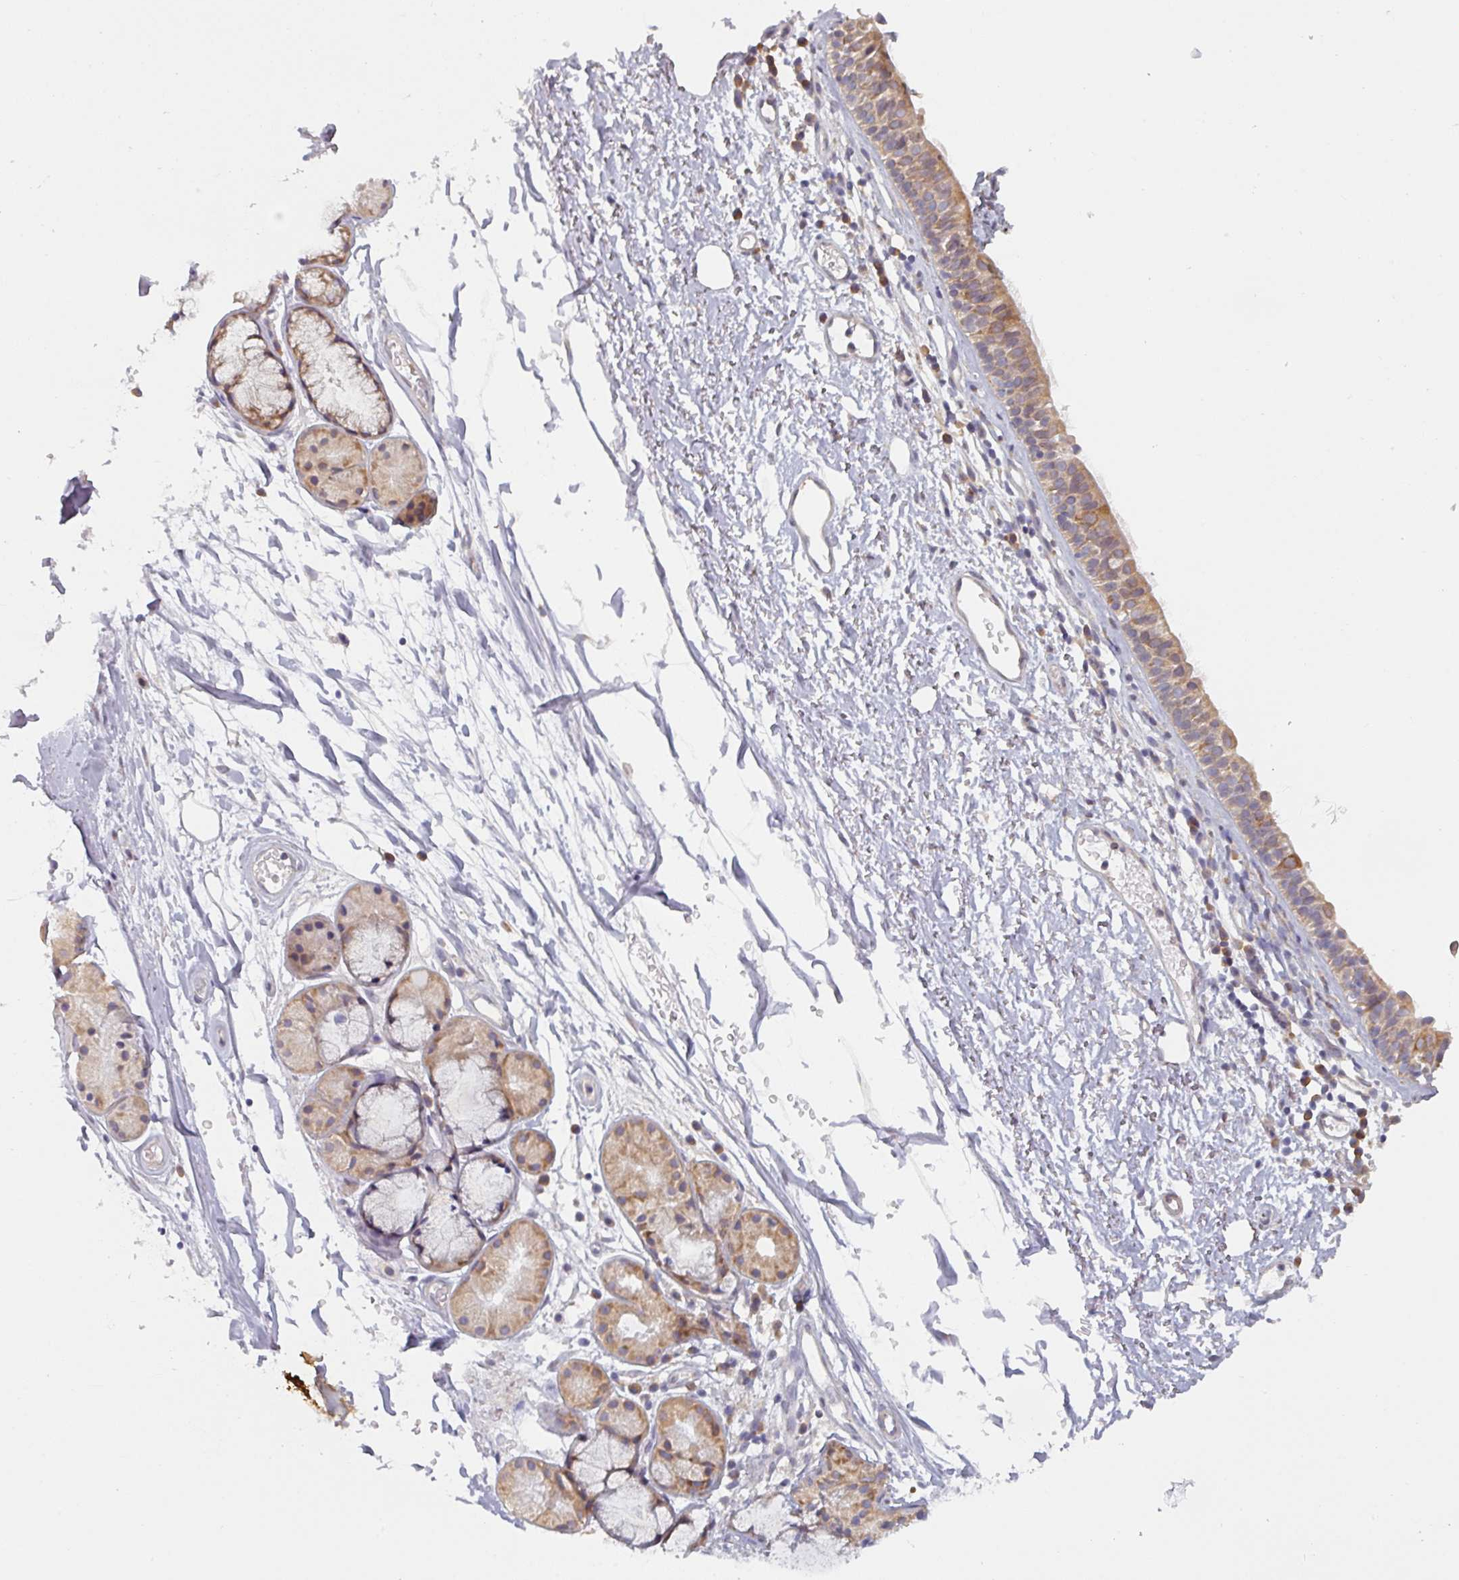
{"staining": {"intensity": "moderate", "quantity": ">75%", "location": "cytoplasmic/membranous"}, "tissue": "nasopharynx", "cell_type": "Respiratory epithelial cells", "image_type": "normal", "snomed": [{"axis": "morphology", "description": "Normal tissue, NOS"}, {"axis": "topography", "description": "Cartilage tissue"}, {"axis": "topography", "description": "Nasopharynx"}], "caption": "Benign nasopharynx reveals moderate cytoplasmic/membranous positivity in about >75% of respiratory epithelial cells, visualized by immunohistochemistry. (DAB IHC with brightfield microscopy, high magnification).", "gene": "TAPT1", "patient": {"sex": "male", "age": 56}}